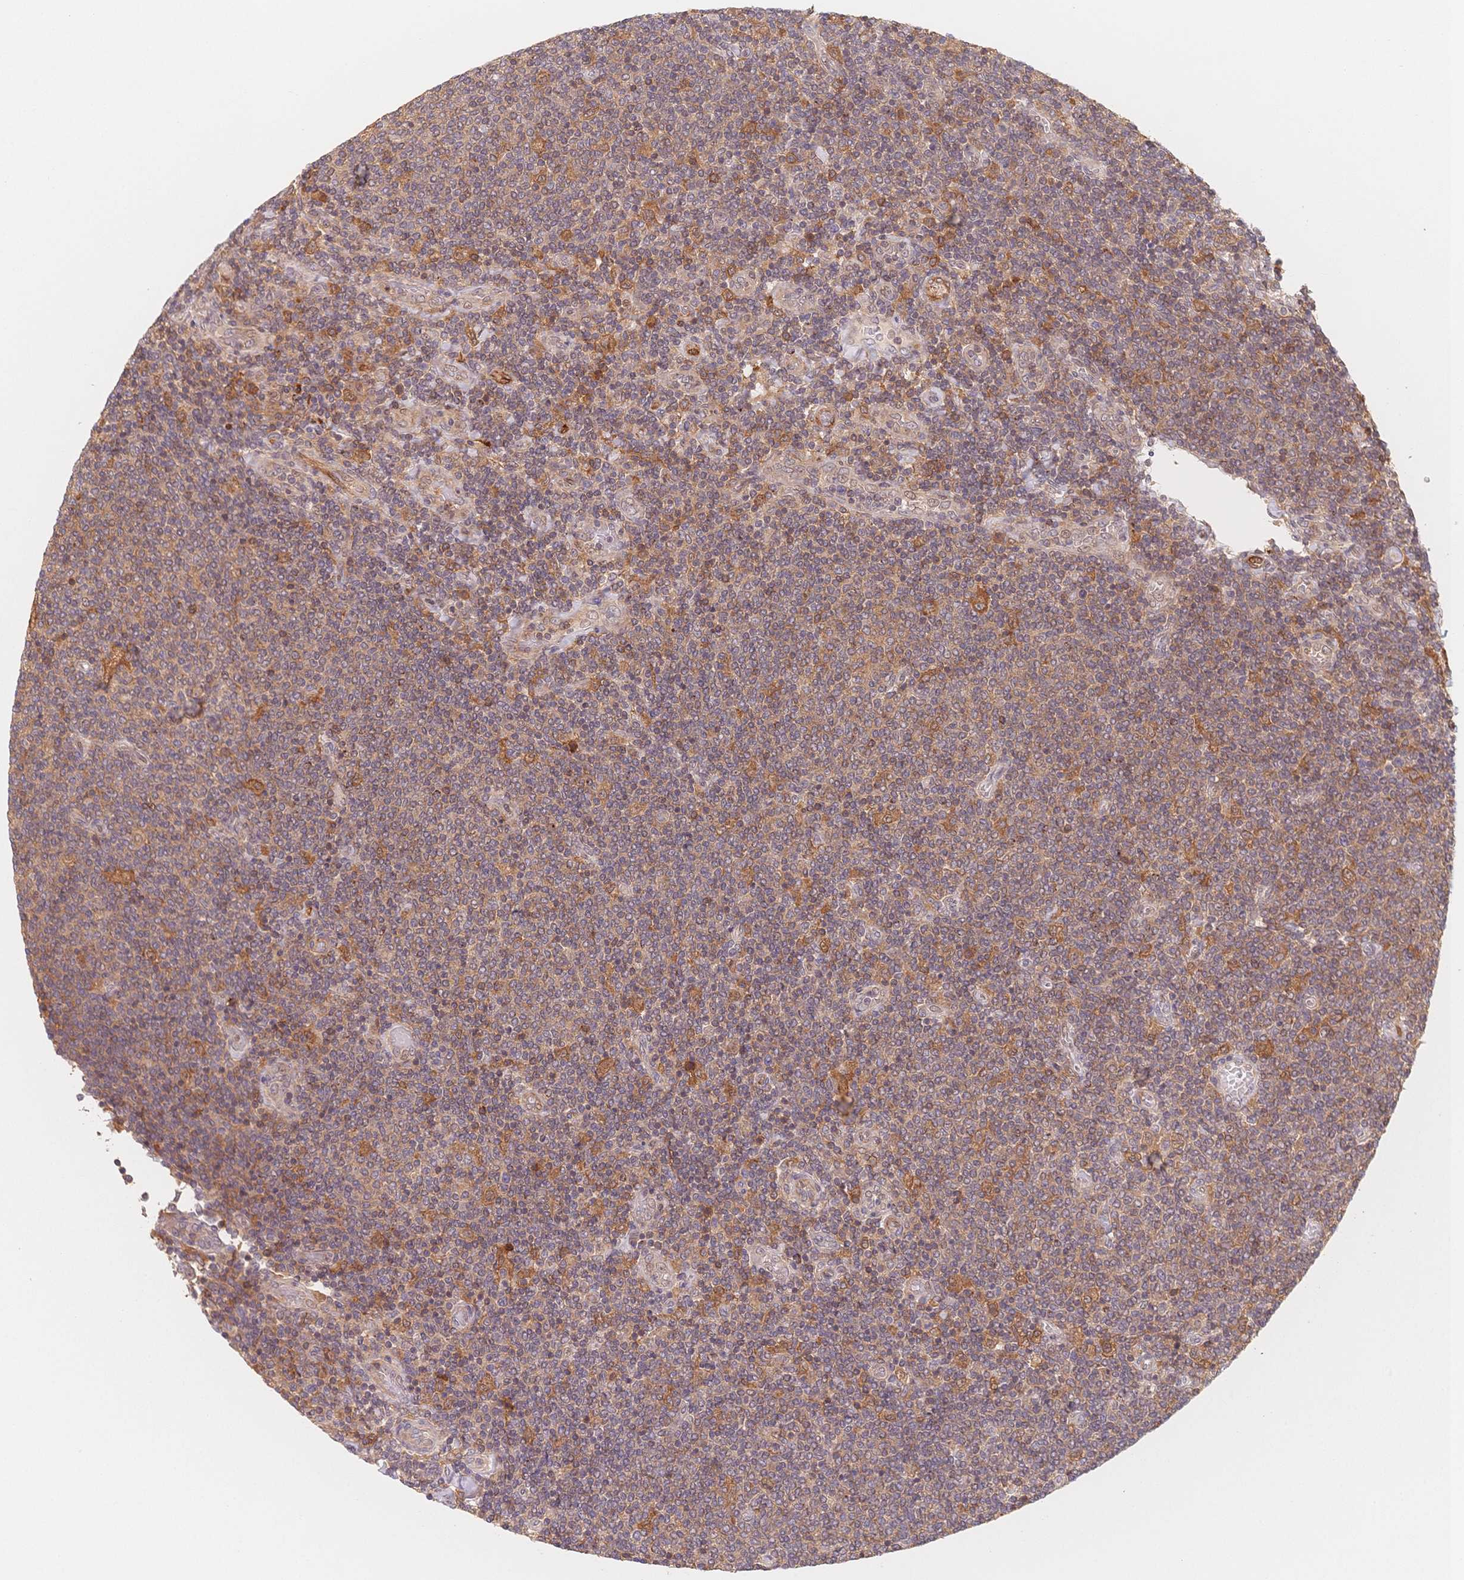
{"staining": {"intensity": "moderate", "quantity": "<25%", "location": "cytoplasmic/membranous"}, "tissue": "lymphoma", "cell_type": "Tumor cells", "image_type": "cancer", "snomed": [{"axis": "morphology", "description": "Malignant lymphoma, non-Hodgkin's type, Low grade"}, {"axis": "topography", "description": "Lymph node"}], "caption": "There is low levels of moderate cytoplasmic/membranous staining in tumor cells of low-grade malignant lymphoma, non-Hodgkin's type, as demonstrated by immunohistochemical staining (brown color).", "gene": "C12orf75", "patient": {"sex": "male", "age": 52}}